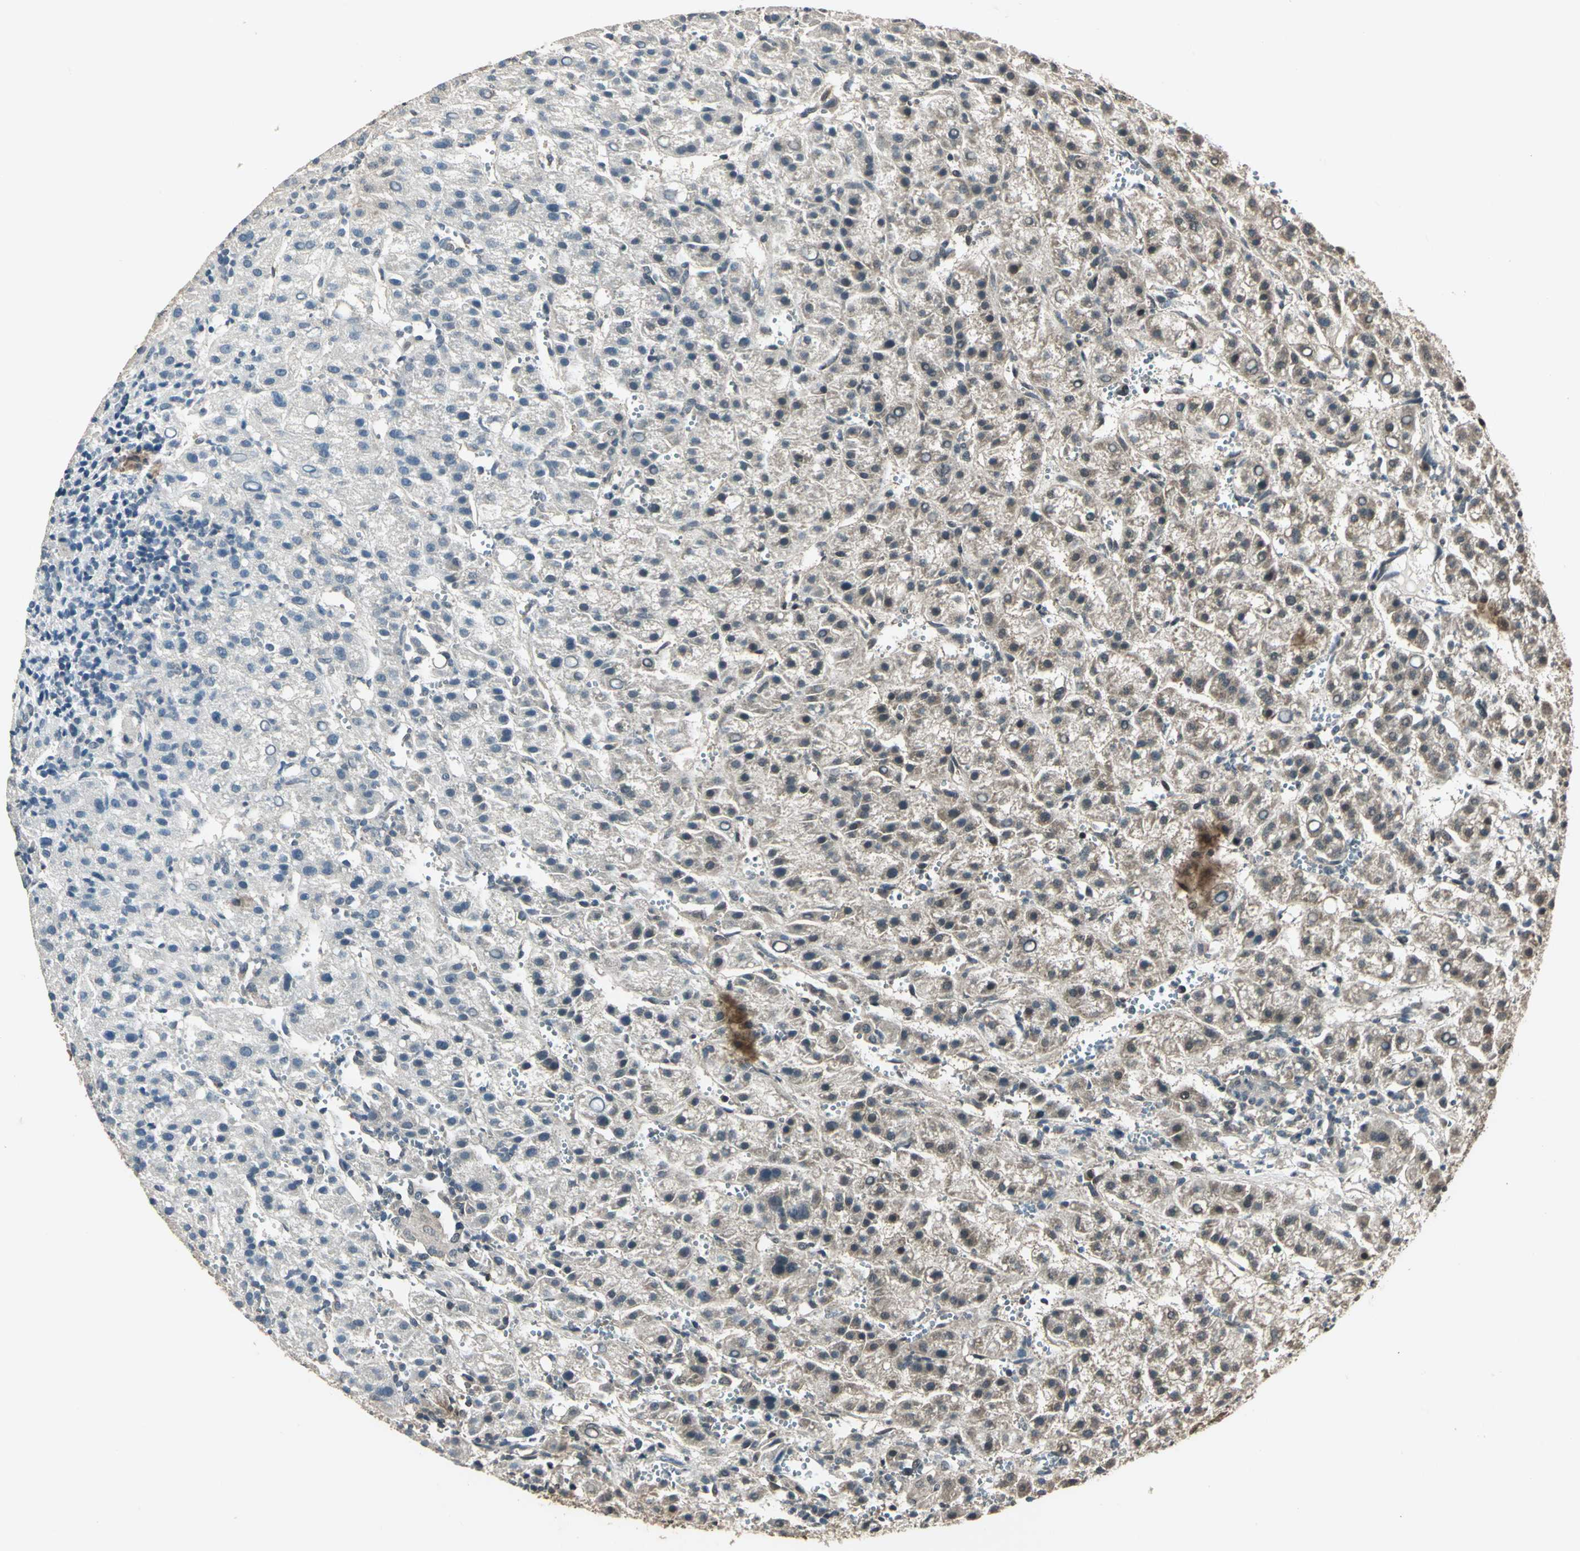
{"staining": {"intensity": "weak", "quantity": "25%-75%", "location": "cytoplasmic/membranous"}, "tissue": "liver cancer", "cell_type": "Tumor cells", "image_type": "cancer", "snomed": [{"axis": "morphology", "description": "Carcinoma, Hepatocellular, NOS"}, {"axis": "topography", "description": "Liver"}], "caption": "IHC image of hepatocellular carcinoma (liver) stained for a protein (brown), which shows low levels of weak cytoplasmic/membranous staining in about 25%-75% of tumor cells.", "gene": "PSMC3", "patient": {"sex": "female", "age": 58}}